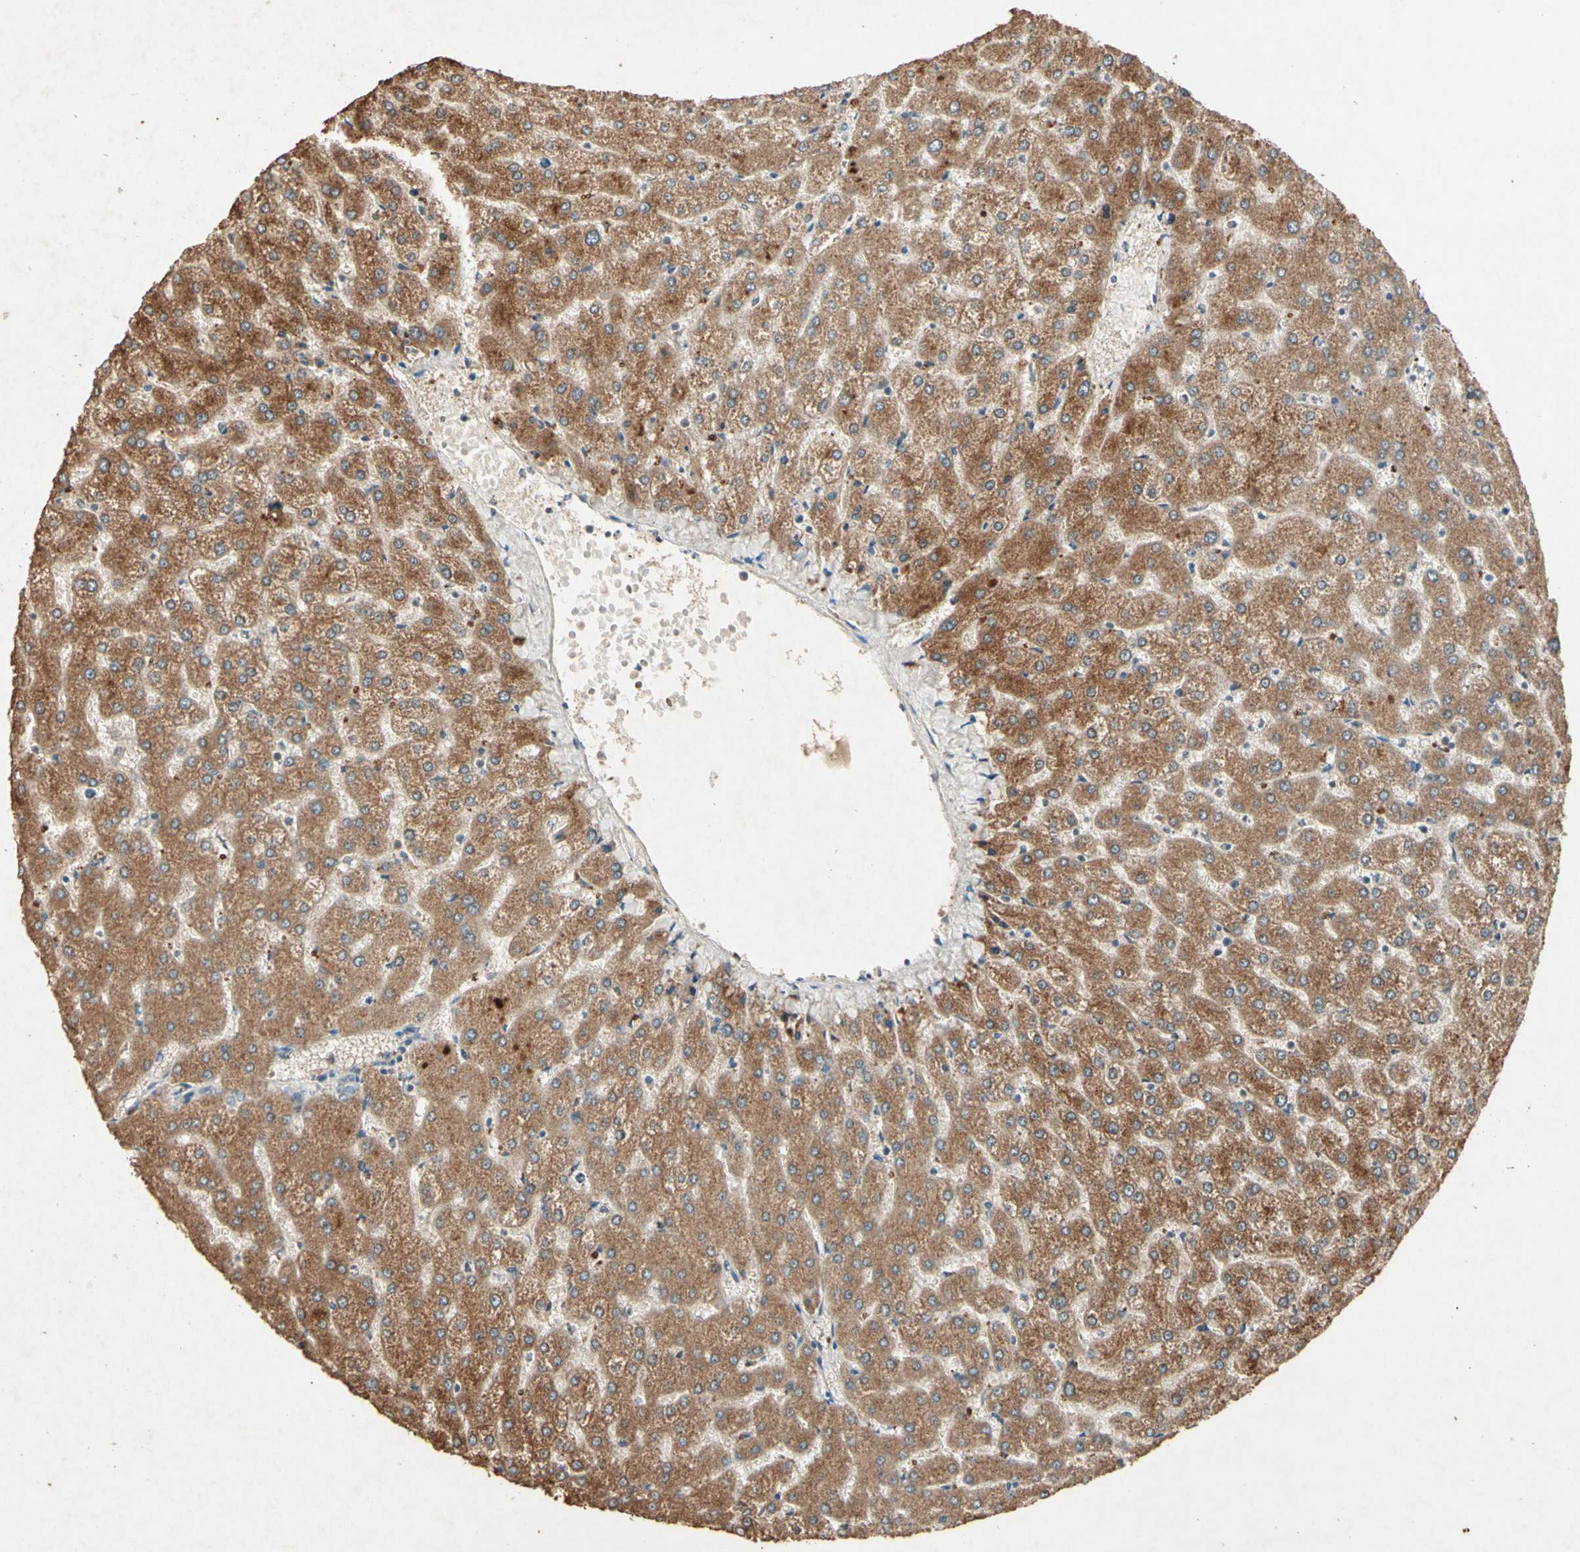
{"staining": {"intensity": "negative", "quantity": "none", "location": "none"}, "tissue": "liver", "cell_type": "Cholangiocytes", "image_type": "normal", "snomed": [{"axis": "morphology", "description": "Normal tissue, NOS"}, {"axis": "topography", "description": "Liver"}], "caption": "Liver stained for a protein using immunohistochemistry shows no staining cholangiocytes.", "gene": "GPLD1", "patient": {"sex": "female", "age": 32}}